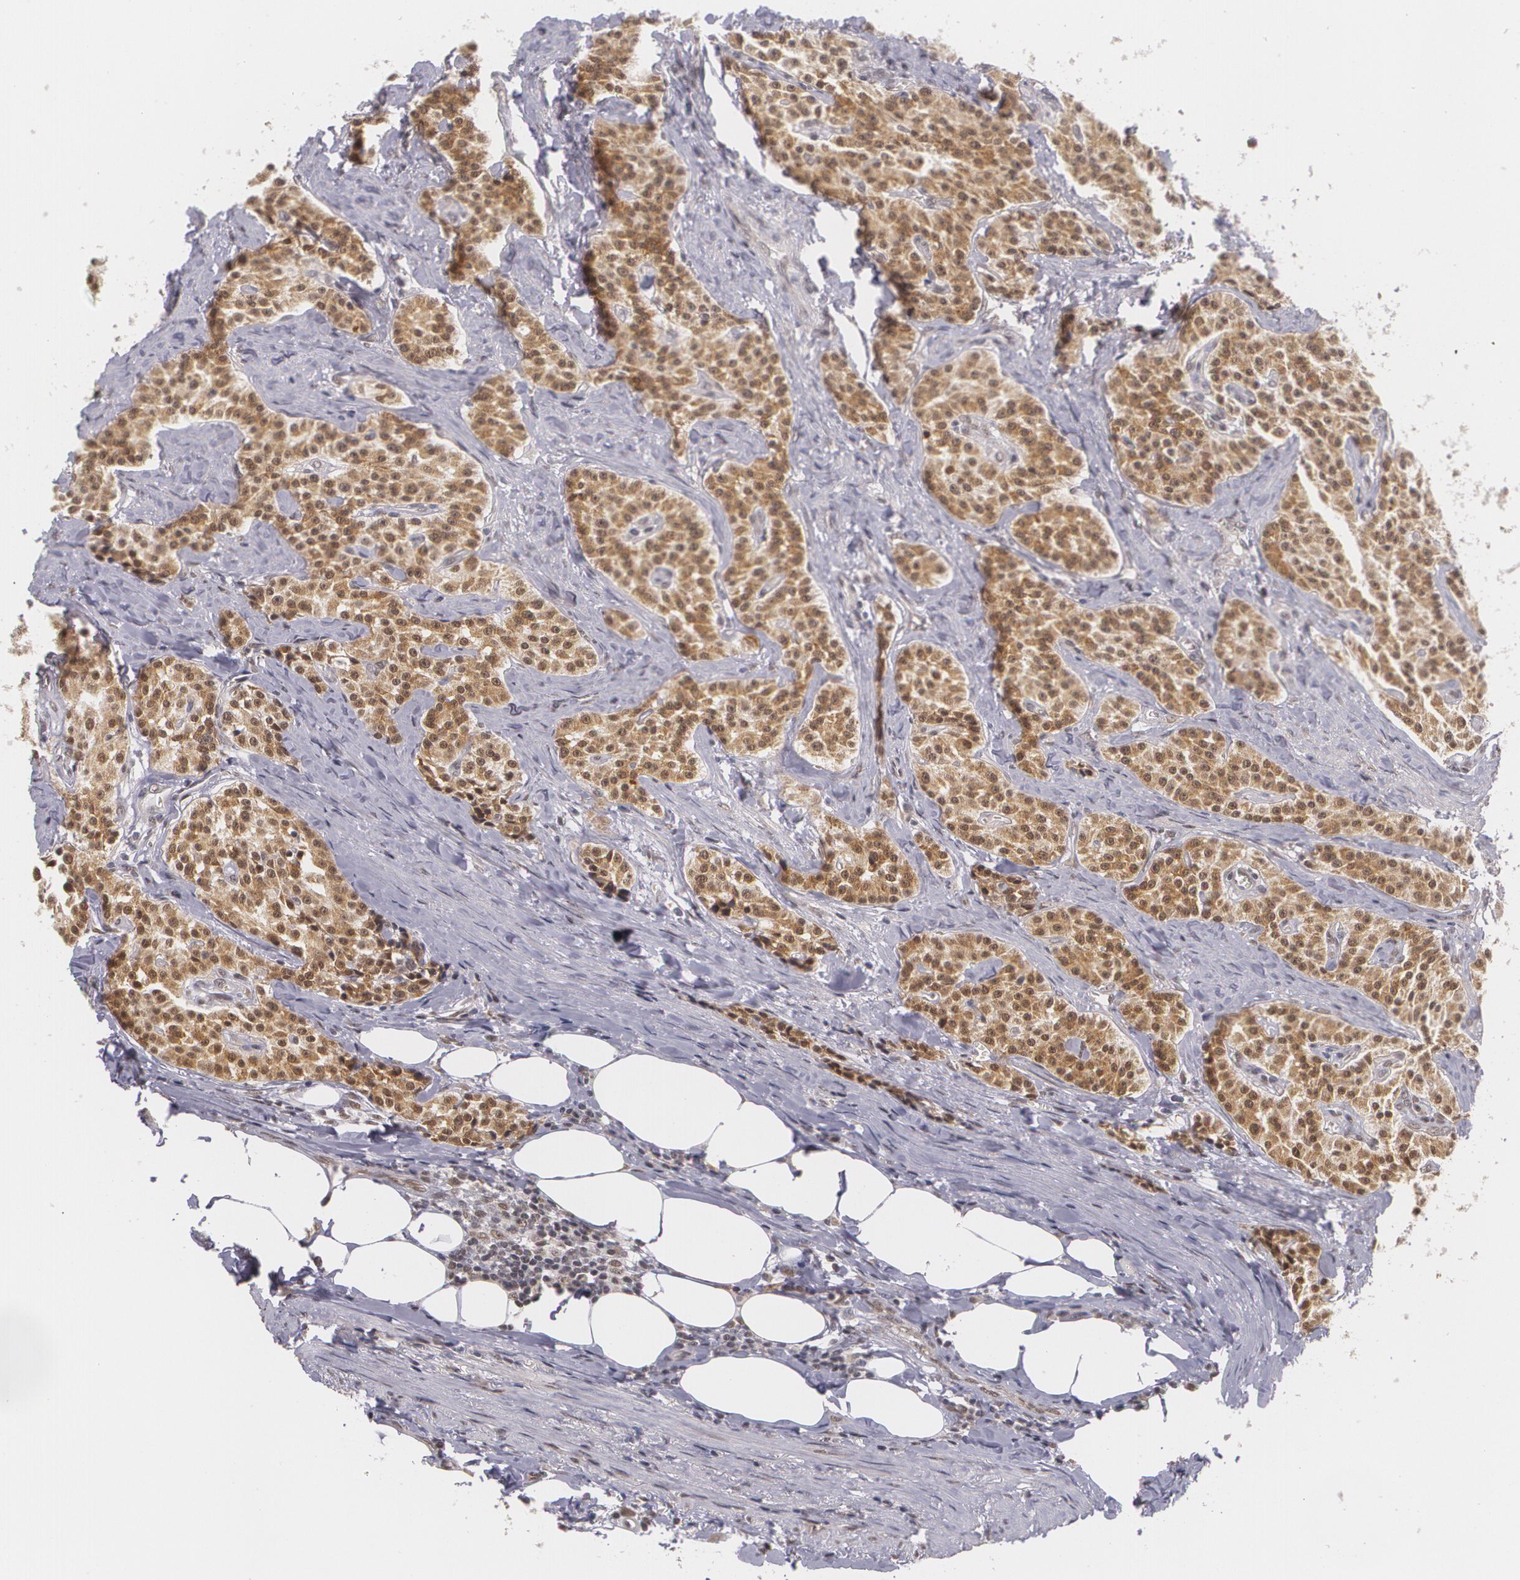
{"staining": {"intensity": "moderate", "quantity": ">75%", "location": "cytoplasmic/membranous,nuclear"}, "tissue": "carcinoid", "cell_type": "Tumor cells", "image_type": "cancer", "snomed": [{"axis": "morphology", "description": "Carcinoid, malignant, NOS"}, {"axis": "topography", "description": "Stomach"}], "caption": "Moderate cytoplasmic/membranous and nuclear expression for a protein is seen in approximately >75% of tumor cells of malignant carcinoid using immunohistochemistry.", "gene": "ALX1", "patient": {"sex": "female", "age": 76}}